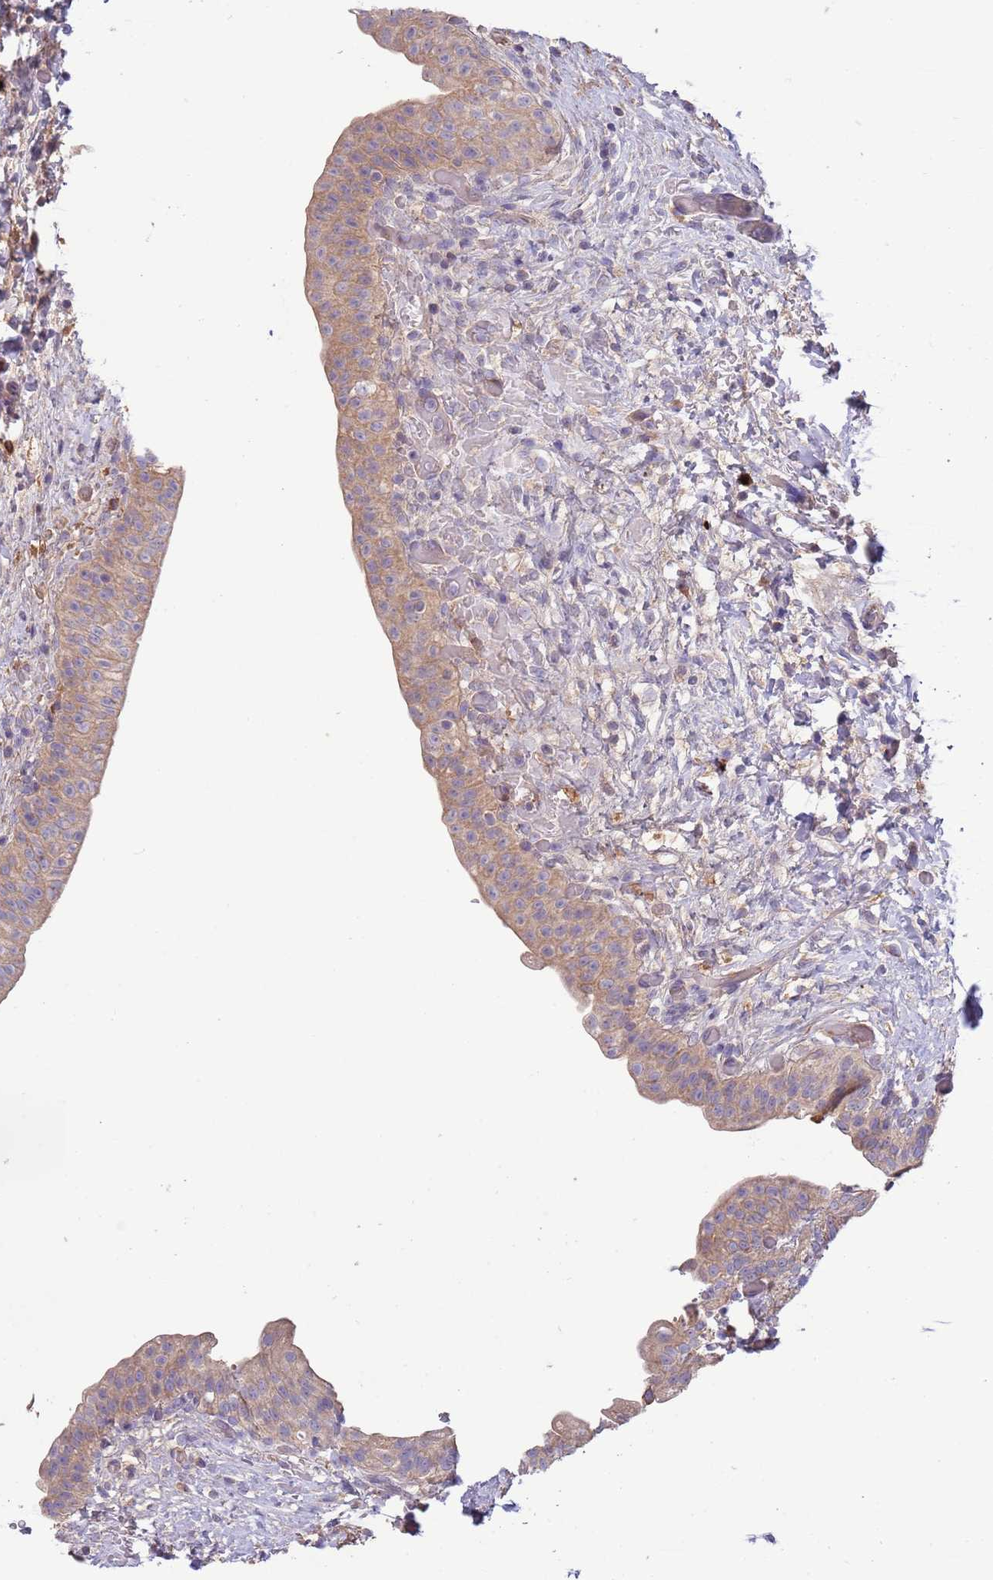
{"staining": {"intensity": "weak", "quantity": ">75%", "location": "cytoplasmic/membranous"}, "tissue": "urinary bladder", "cell_type": "Urothelial cells", "image_type": "normal", "snomed": [{"axis": "morphology", "description": "Normal tissue, NOS"}, {"axis": "topography", "description": "Urinary bladder"}], "caption": "The image demonstrates immunohistochemical staining of normal urinary bladder. There is weak cytoplasmic/membranous positivity is present in about >75% of urothelial cells. (Brightfield microscopy of DAB IHC at high magnification).", "gene": "TRMO", "patient": {"sex": "male", "age": 69}}